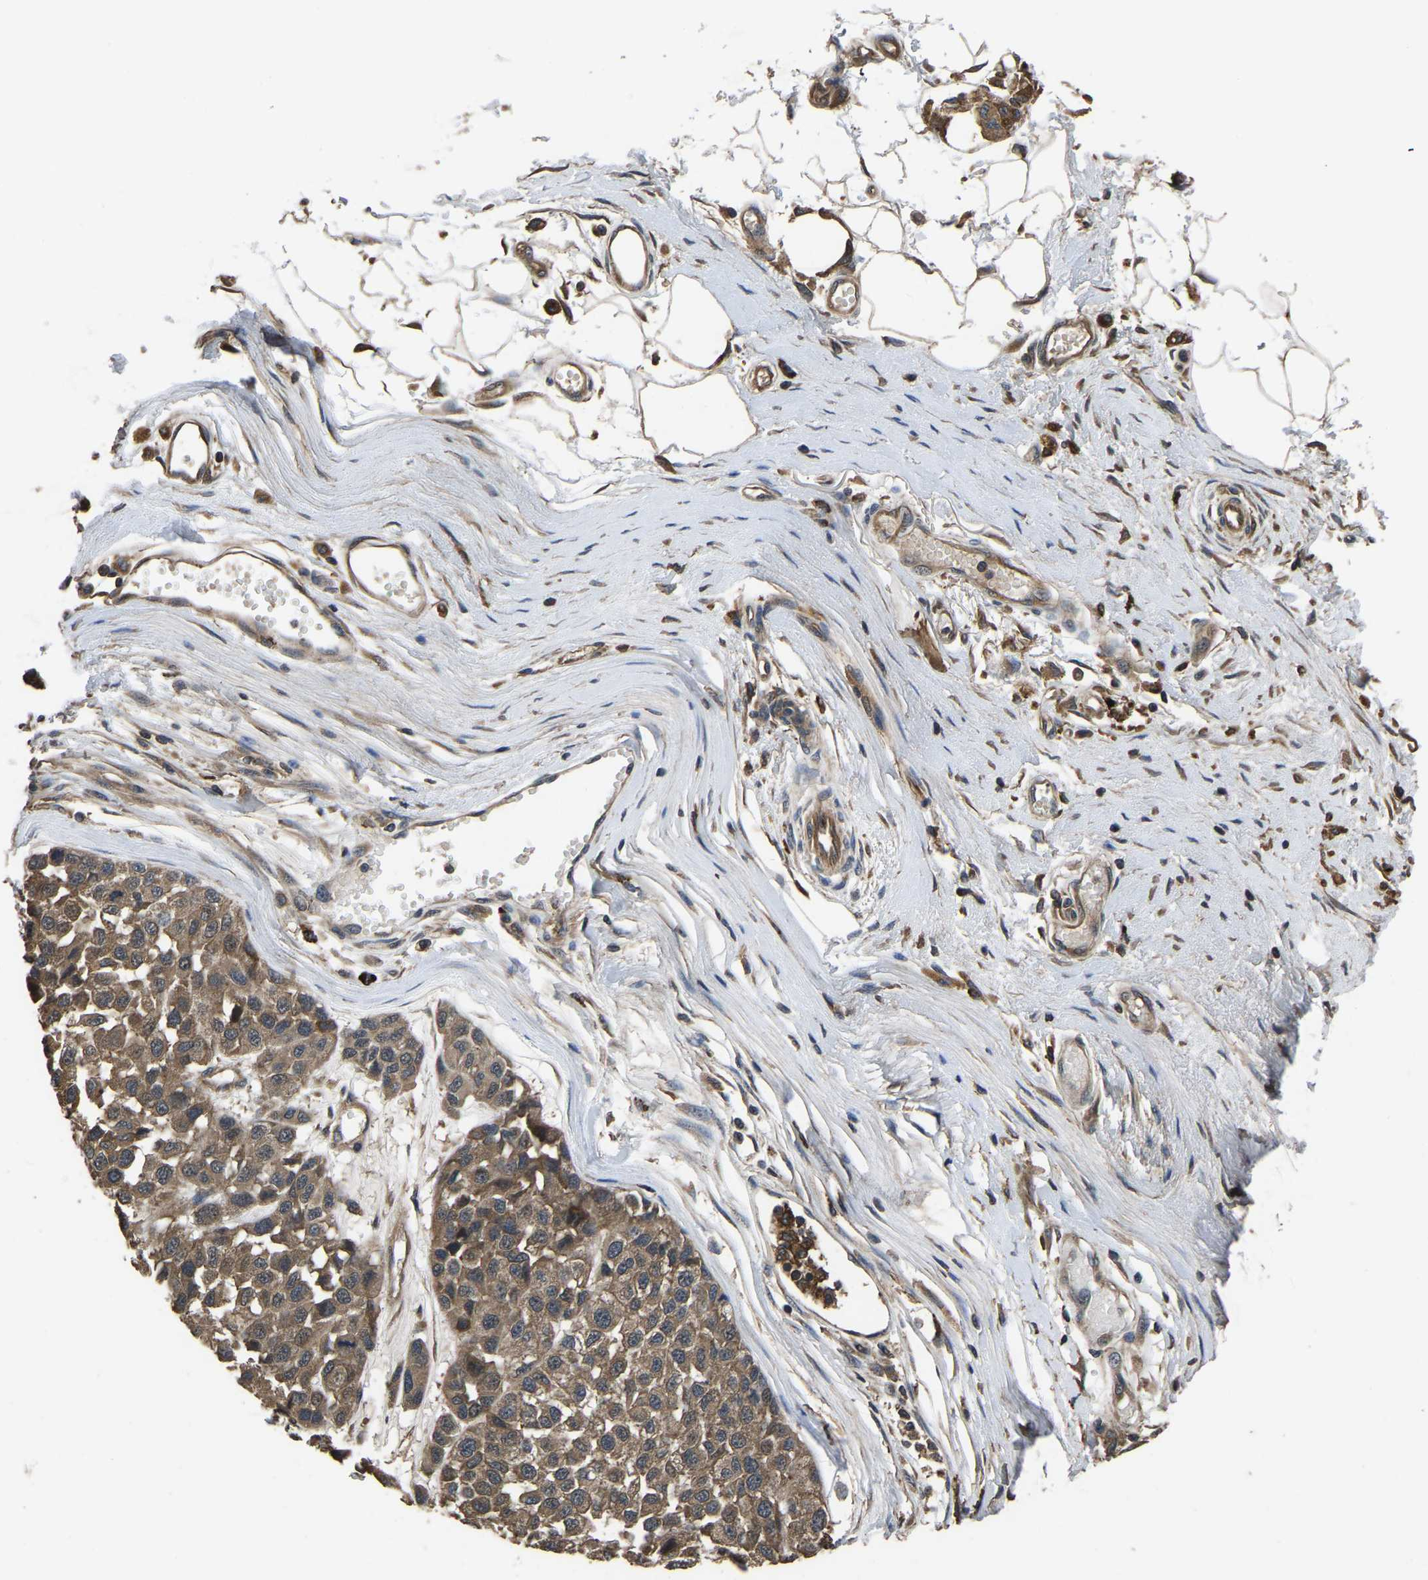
{"staining": {"intensity": "moderate", "quantity": ">75%", "location": "cytoplasmic/membranous"}, "tissue": "melanoma", "cell_type": "Tumor cells", "image_type": "cancer", "snomed": [{"axis": "morphology", "description": "Malignant melanoma, NOS"}, {"axis": "topography", "description": "Skin"}], "caption": "Melanoma tissue demonstrates moderate cytoplasmic/membranous positivity in approximately >75% of tumor cells, visualized by immunohistochemistry. (brown staining indicates protein expression, while blue staining denotes nuclei).", "gene": "CRYZL1", "patient": {"sex": "male", "age": 62}}